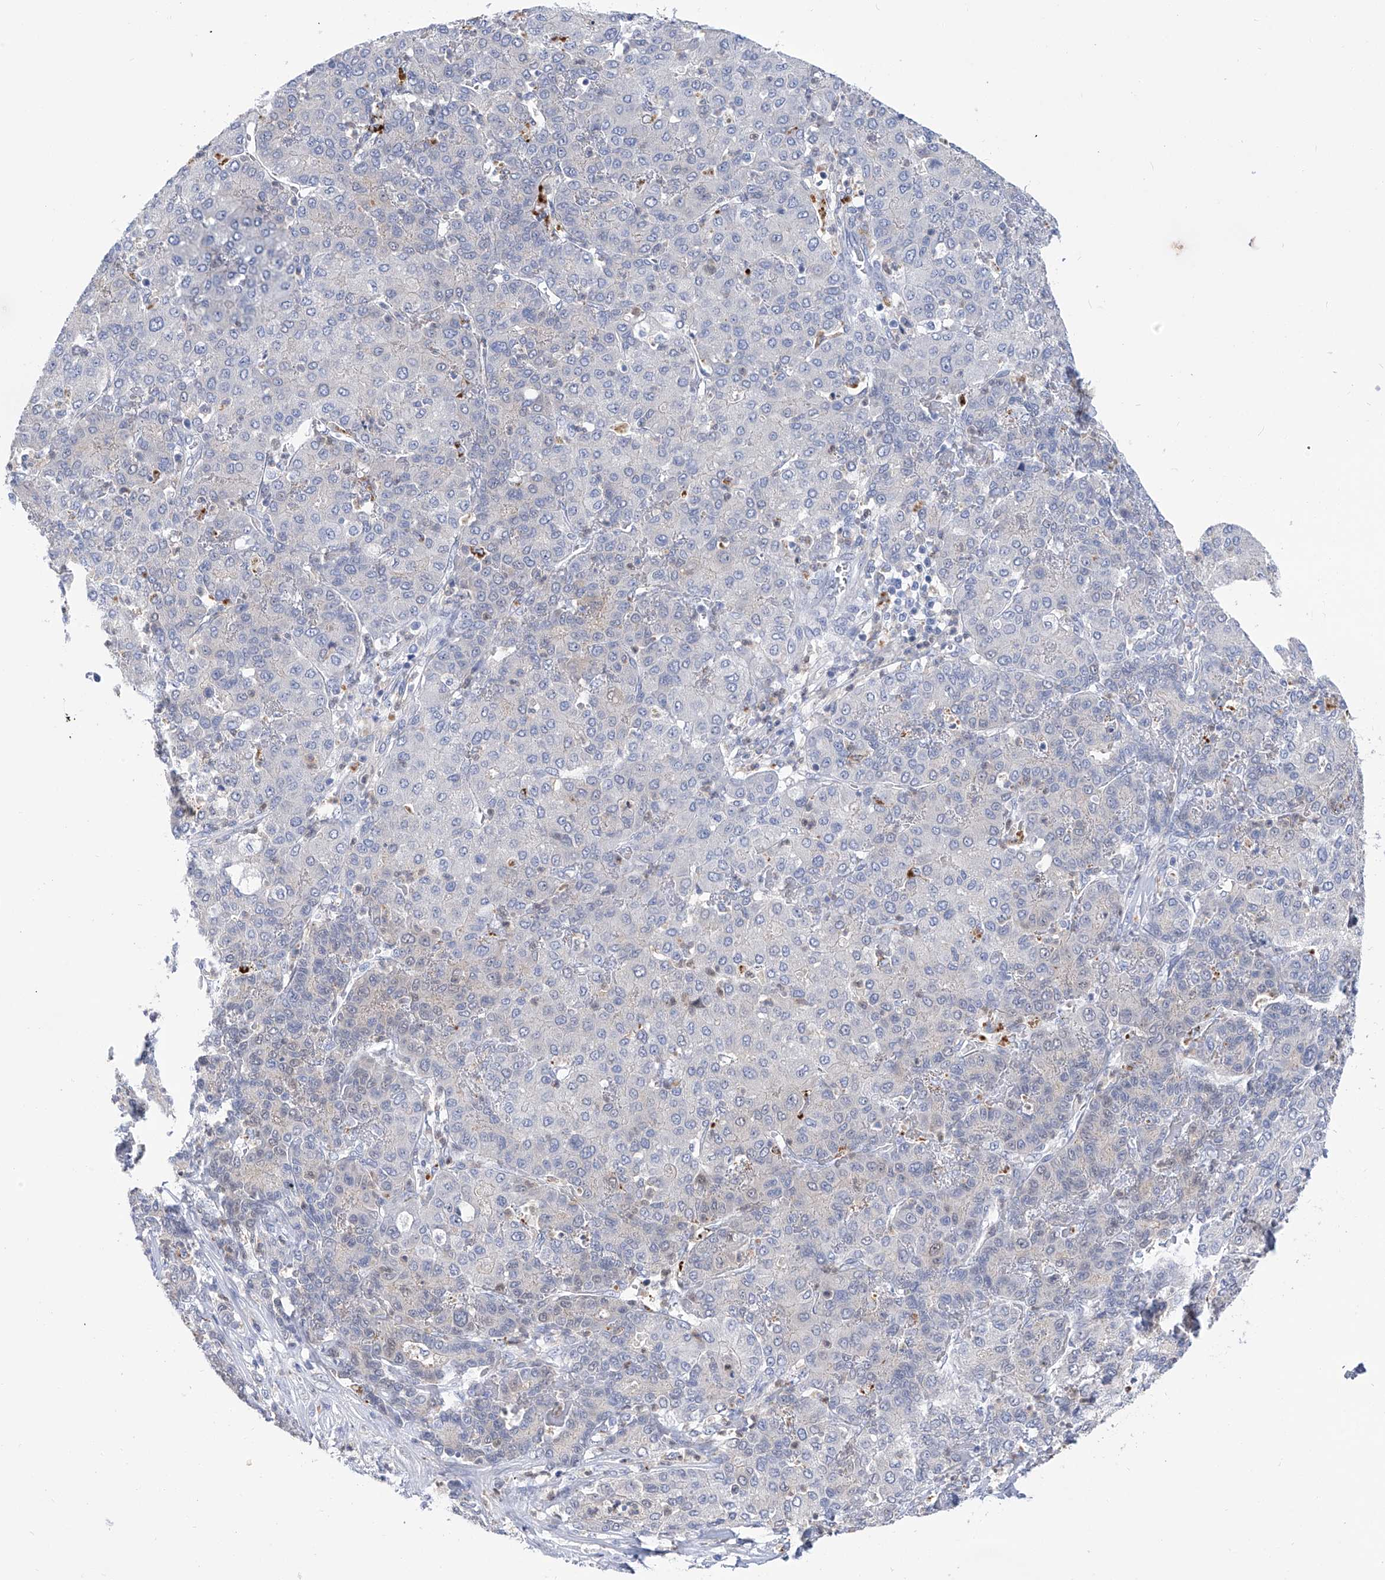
{"staining": {"intensity": "negative", "quantity": "none", "location": "none"}, "tissue": "liver cancer", "cell_type": "Tumor cells", "image_type": "cancer", "snomed": [{"axis": "morphology", "description": "Carcinoma, Hepatocellular, NOS"}, {"axis": "topography", "description": "Liver"}], "caption": "Tumor cells are negative for brown protein staining in liver cancer (hepatocellular carcinoma).", "gene": "PHF20", "patient": {"sex": "male", "age": 65}}